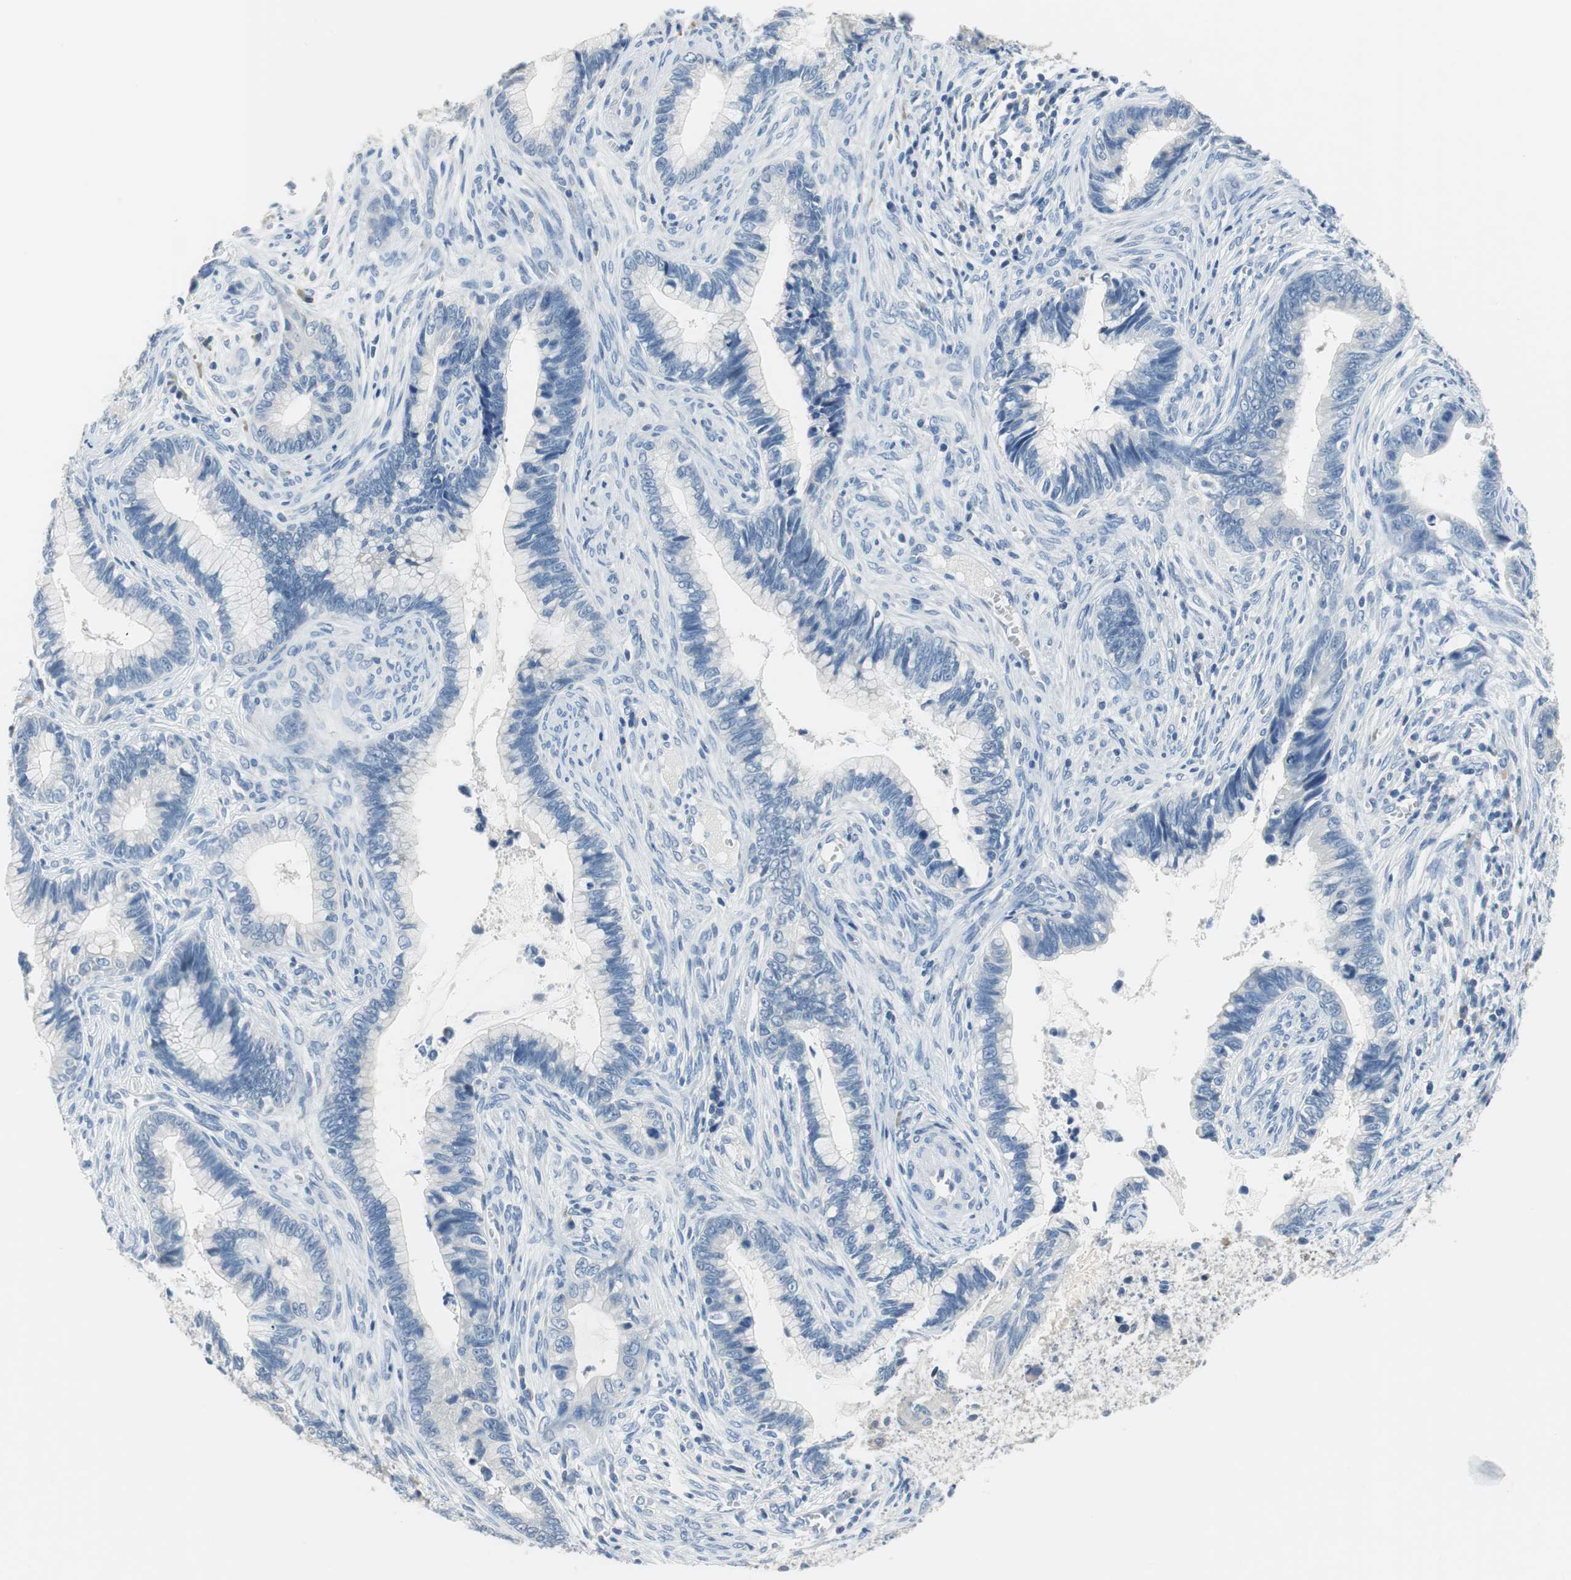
{"staining": {"intensity": "negative", "quantity": "none", "location": "none"}, "tissue": "cervical cancer", "cell_type": "Tumor cells", "image_type": "cancer", "snomed": [{"axis": "morphology", "description": "Adenocarcinoma, NOS"}, {"axis": "topography", "description": "Cervix"}], "caption": "DAB (3,3'-diaminobenzidine) immunohistochemical staining of human adenocarcinoma (cervical) displays no significant staining in tumor cells.", "gene": "GLCCI1", "patient": {"sex": "female", "age": 44}}